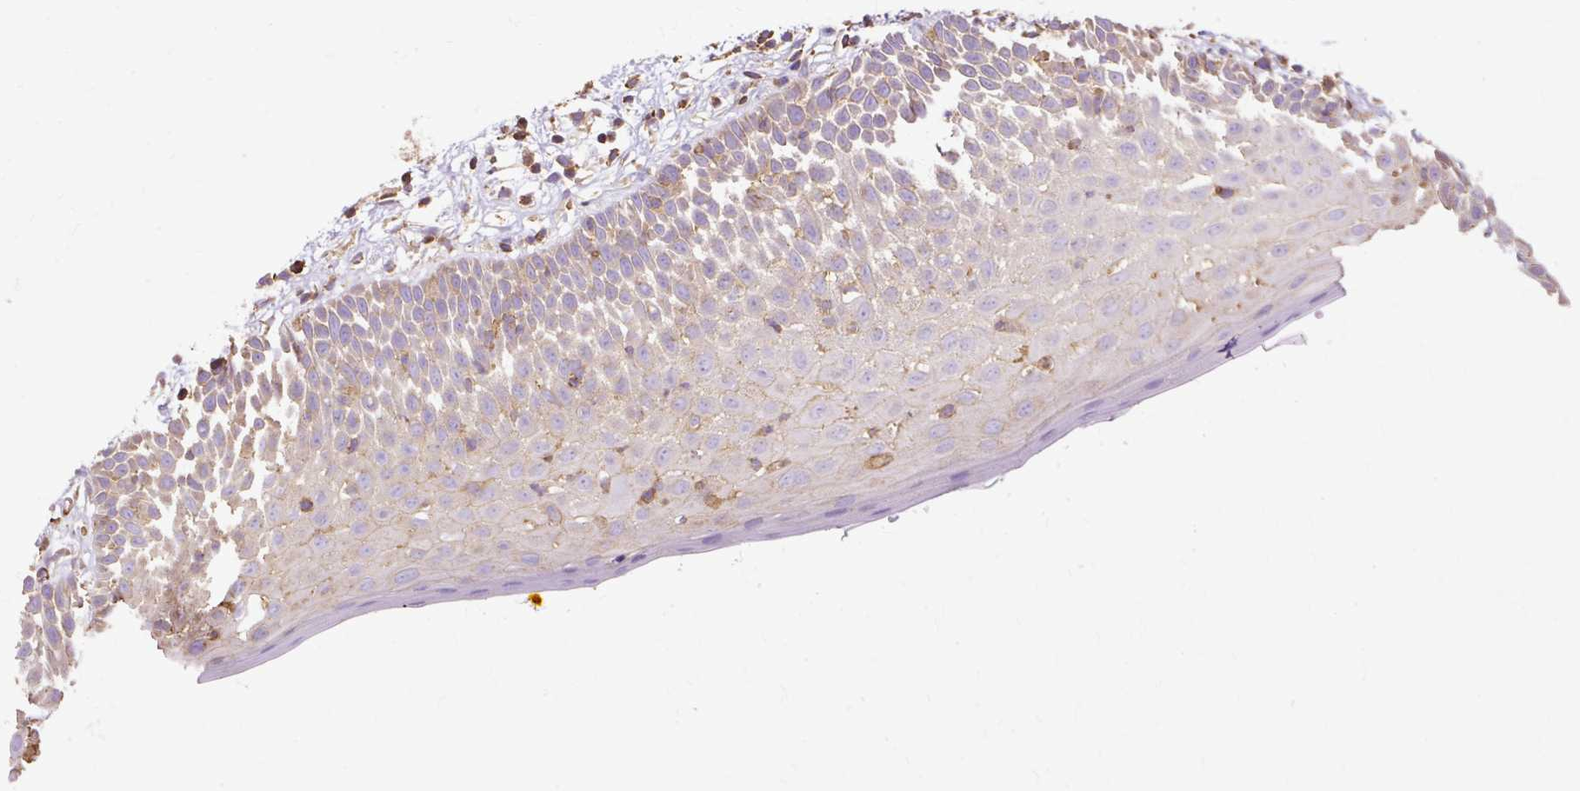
{"staining": {"intensity": "weak", "quantity": "25%-75%", "location": "cytoplasmic/membranous"}, "tissue": "oral mucosa", "cell_type": "Squamous epithelial cells", "image_type": "normal", "snomed": [{"axis": "morphology", "description": "Normal tissue, NOS"}, {"axis": "morphology", "description": "Squamous cell carcinoma, NOS"}, {"axis": "topography", "description": "Oral tissue"}, {"axis": "topography", "description": "Tounge, NOS"}, {"axis": "topography", "description": "Head-Neck"}], "caption": "A histopathology image showing weak cytoplasmic/membranous staining in about 25%-75% of squamous epithelial cells in unremarkable oral mucosa, as visualized by brown immunohistochemical staining.", "gene": "KLHL11", "patient": {"sex": "male", "age": 76}}